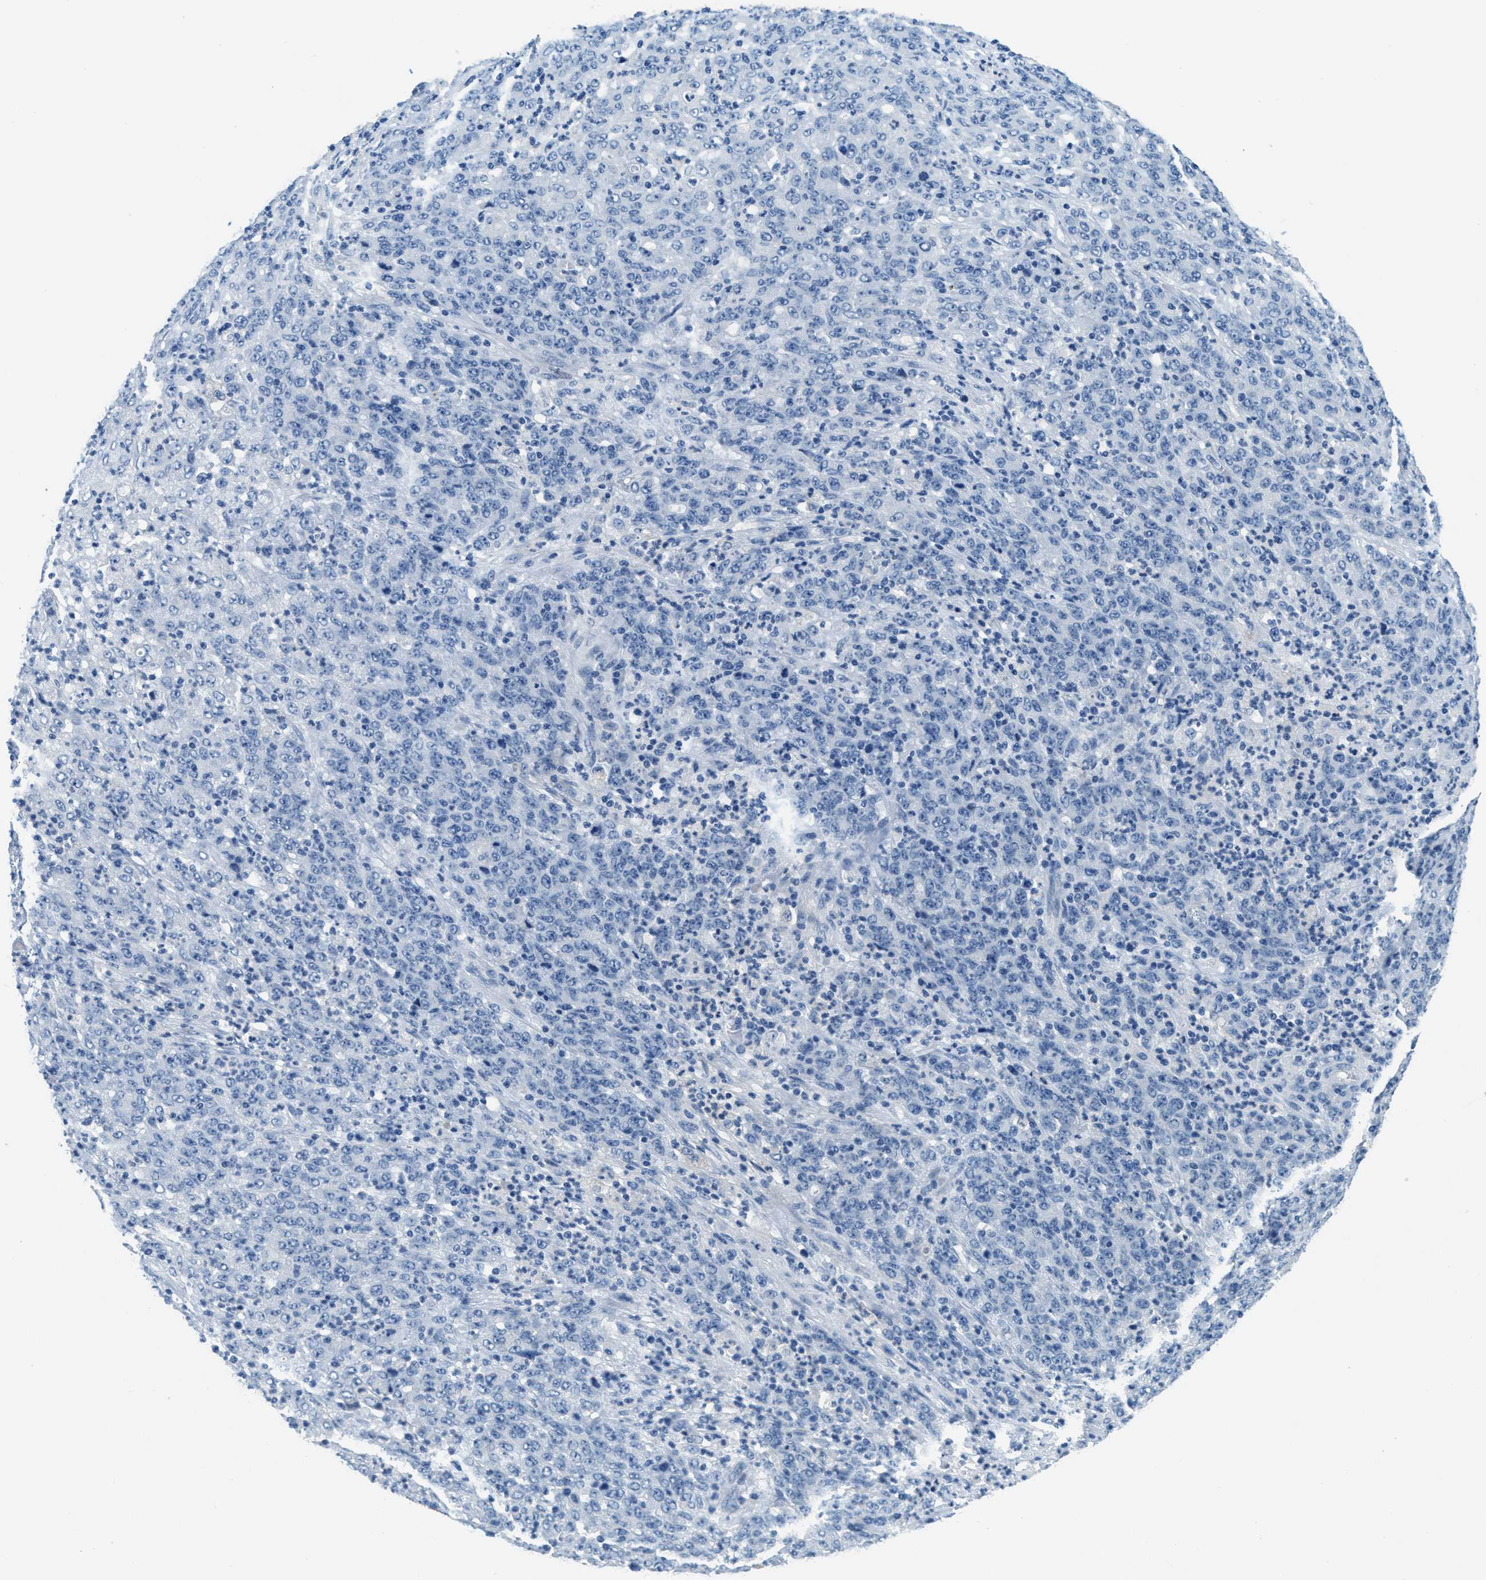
{"staining": {"intensity": "negative", "quantity": "none", "location": "none"}, "tissue": "stomach cancer", "cell_type": "Tumor cells", "image_type": "cancer", "snomed": [{"axis": "morphology", "description": "Adenocarcinoma, NOS"}, {"axis": "topography", "description": "Stomach, lower"}], "caption": "Tumor cells are negative for protein expression in human adenocarcinoma (stomach). (DAB immunohistochemistry (IHC), high magnification).", "gene": "A2M", "patient": {"sex": "female", "age": 71}}